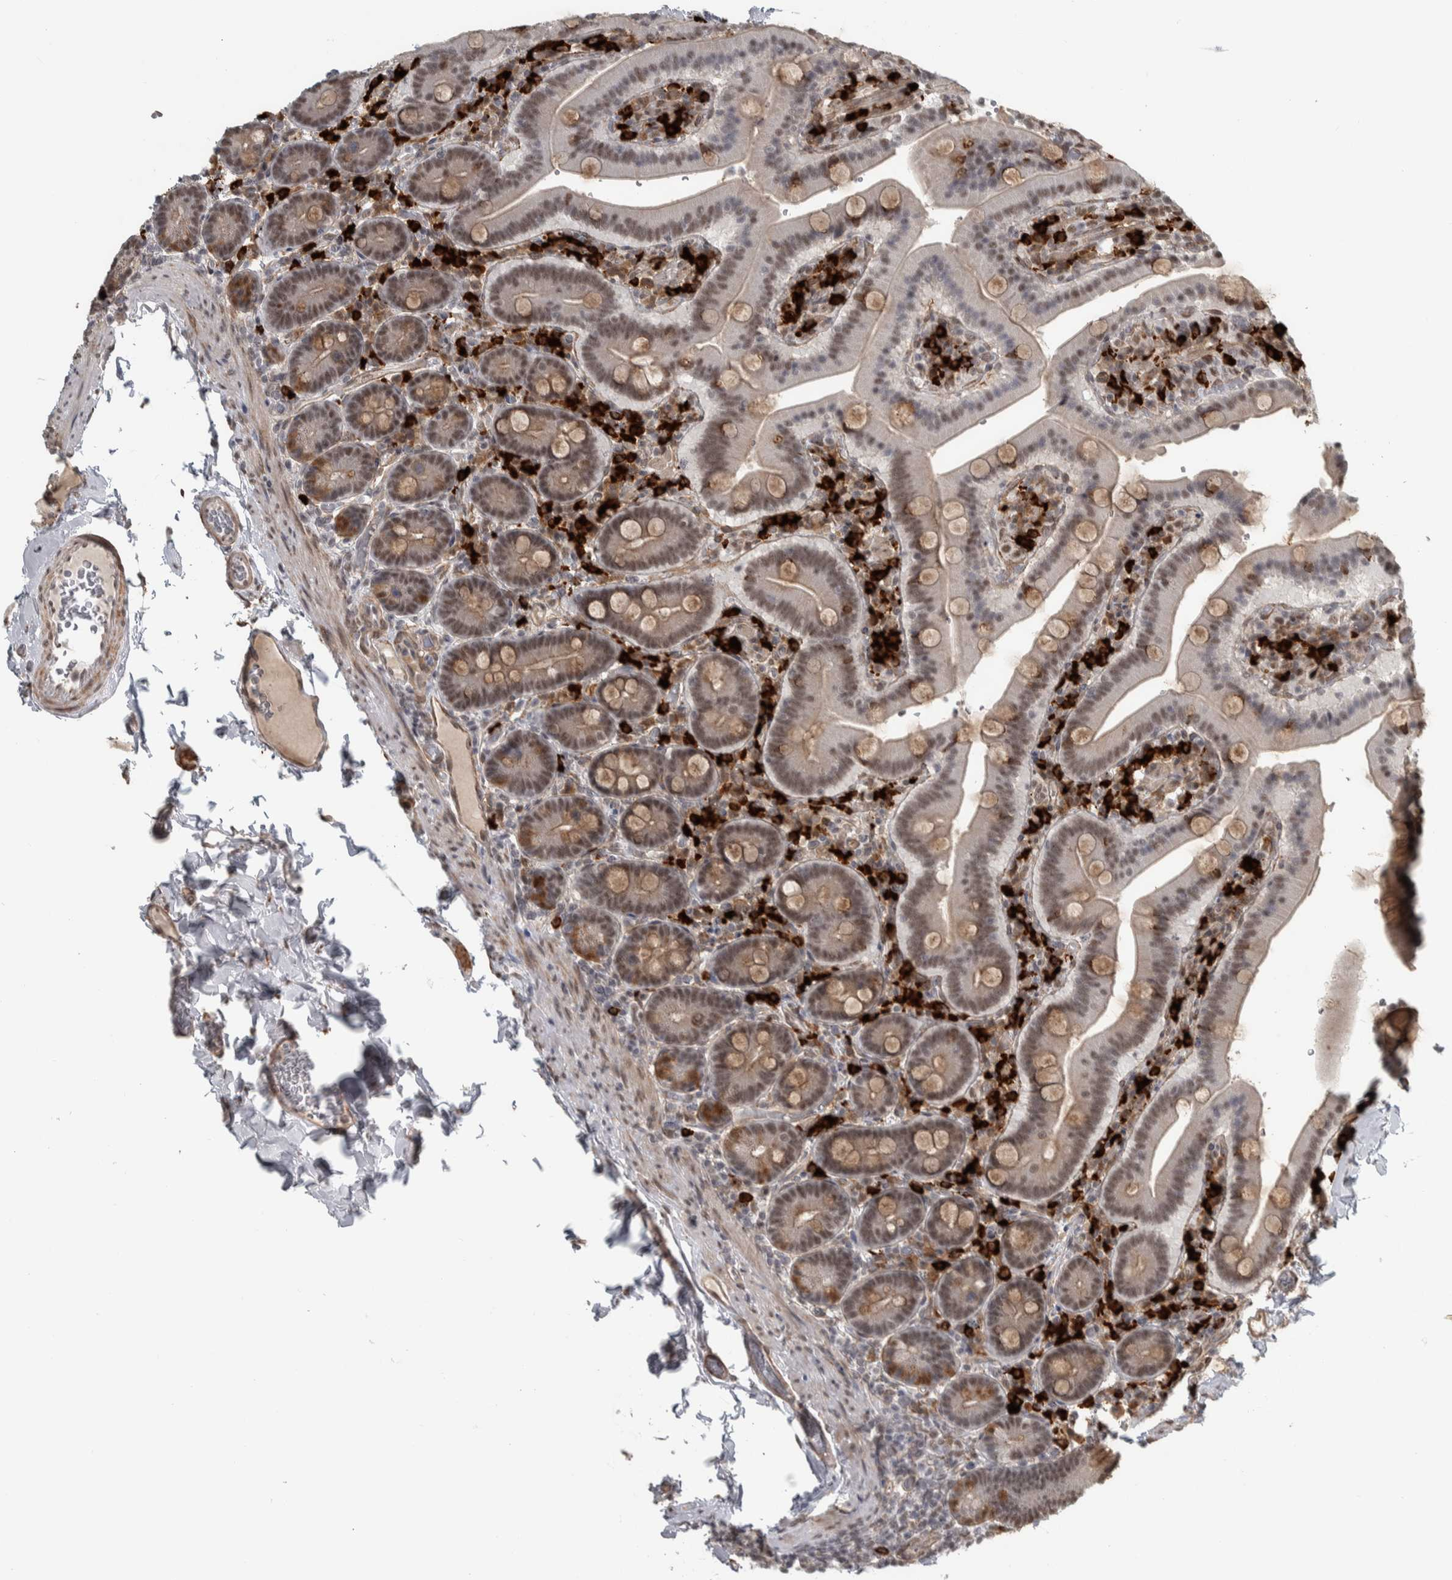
{"staining": {"intensity": "weak", "quantity": ">75%", "location": "nuclear"}, "tissue": "duodenum", "cell_type": "Glandular cells", "image_type": "normal", "snomed": [{"axis": "morphology", "description": "Normal tissue, NOS"}, {"axis": "topography", "description": "Duodenum"}], "caption": "Protein expression analysis of benign human duodenum reveals weak nuclear expression in approximately >75% of glandular cells. (Brightfield microscopy of DAB IHC at high magnification).", "gene": "DDX42", "patient": {"sex": "female", "age": 62}}